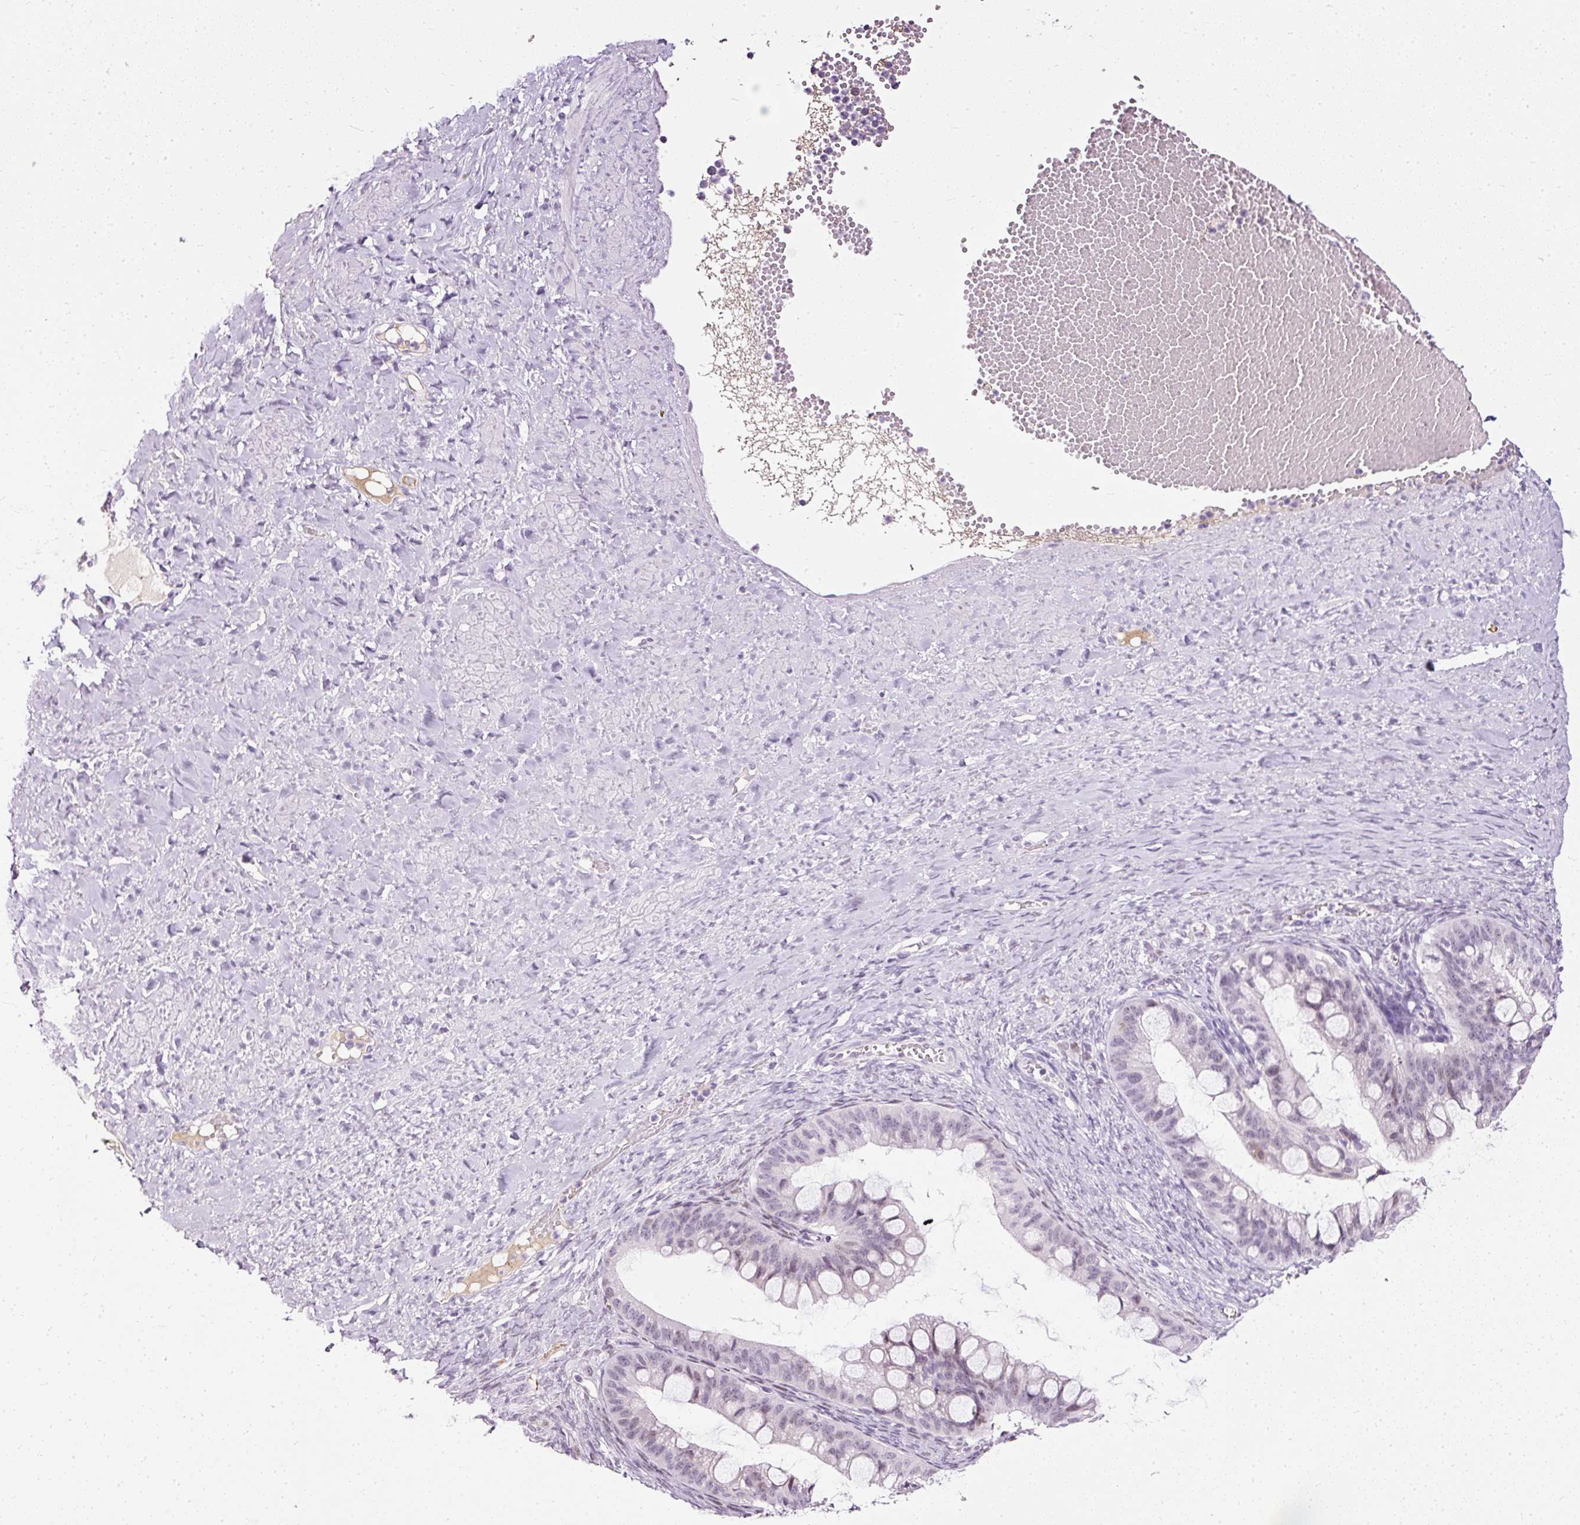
{"staining": {"intensity": "weak", "quantity": "25%-75%", "location": "nuclear"}, "tissue": "ovarian cancer", "cell_type": "Tumor cells", "image_type": "cancer", "snomed": [{"axis": "morphology", "description": "Cystadenocarcinoma, mucinous, NOS"}, {"axis": "topography", "description": "Ovary"}], "caption": "Protein positivity by IHC demonstrates weak nuclear expression in approximately 25%-75% of tumor cells in ovarian cancer.", "gene": "PDE6B", "patient": {"sex": "female", "age": 73}}